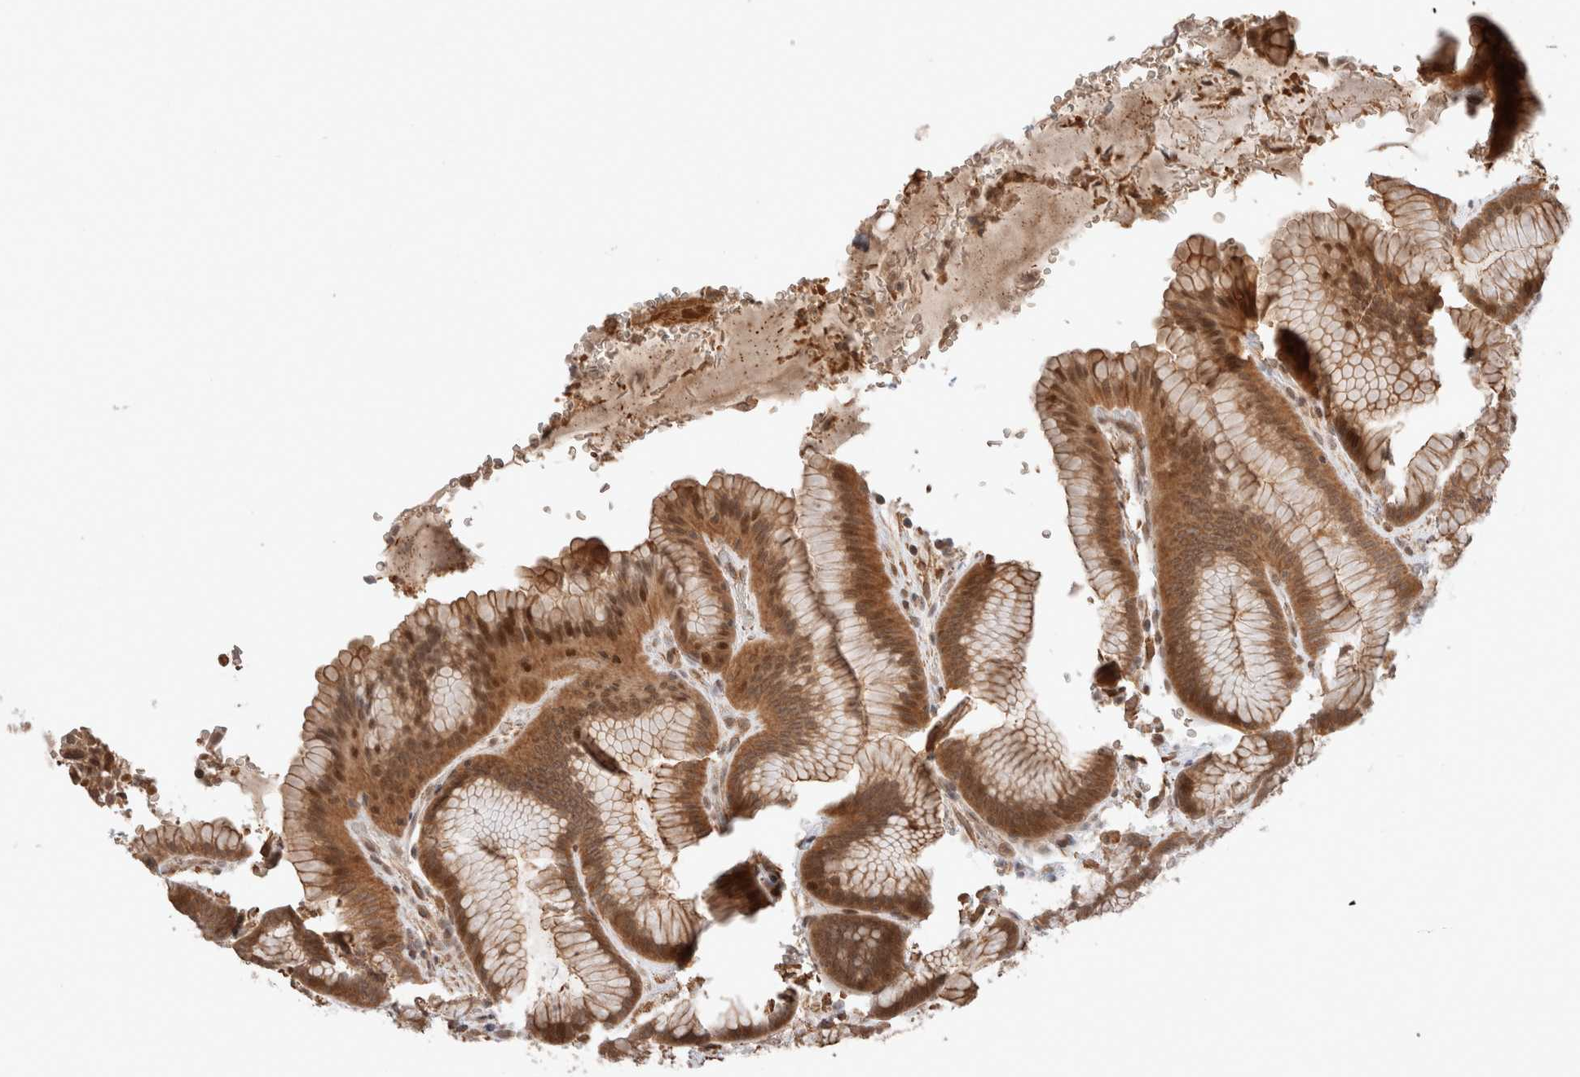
{"staining": {"intensity": "moderate", "quantity": ">75%", "location": "cytoplasmic/membranous,nuclear"}, "tissue": "stomach", "cell_type": "Glandular cells", "image_type": "normal", "snomed": [{"axis": "morphology", "description": "Normal tissue, NOS"}, {"axis": "topography", "description": "Stomach"}], "caption": "This photomicrograph reveals IHC staining of unremarkable stomach, with medium moderate cytoplasmic/membranous,nuclear positivity in about >75% of glandular cells.", "gene": "ZNF649", "patient": {"sex": "male", "age": 42}}